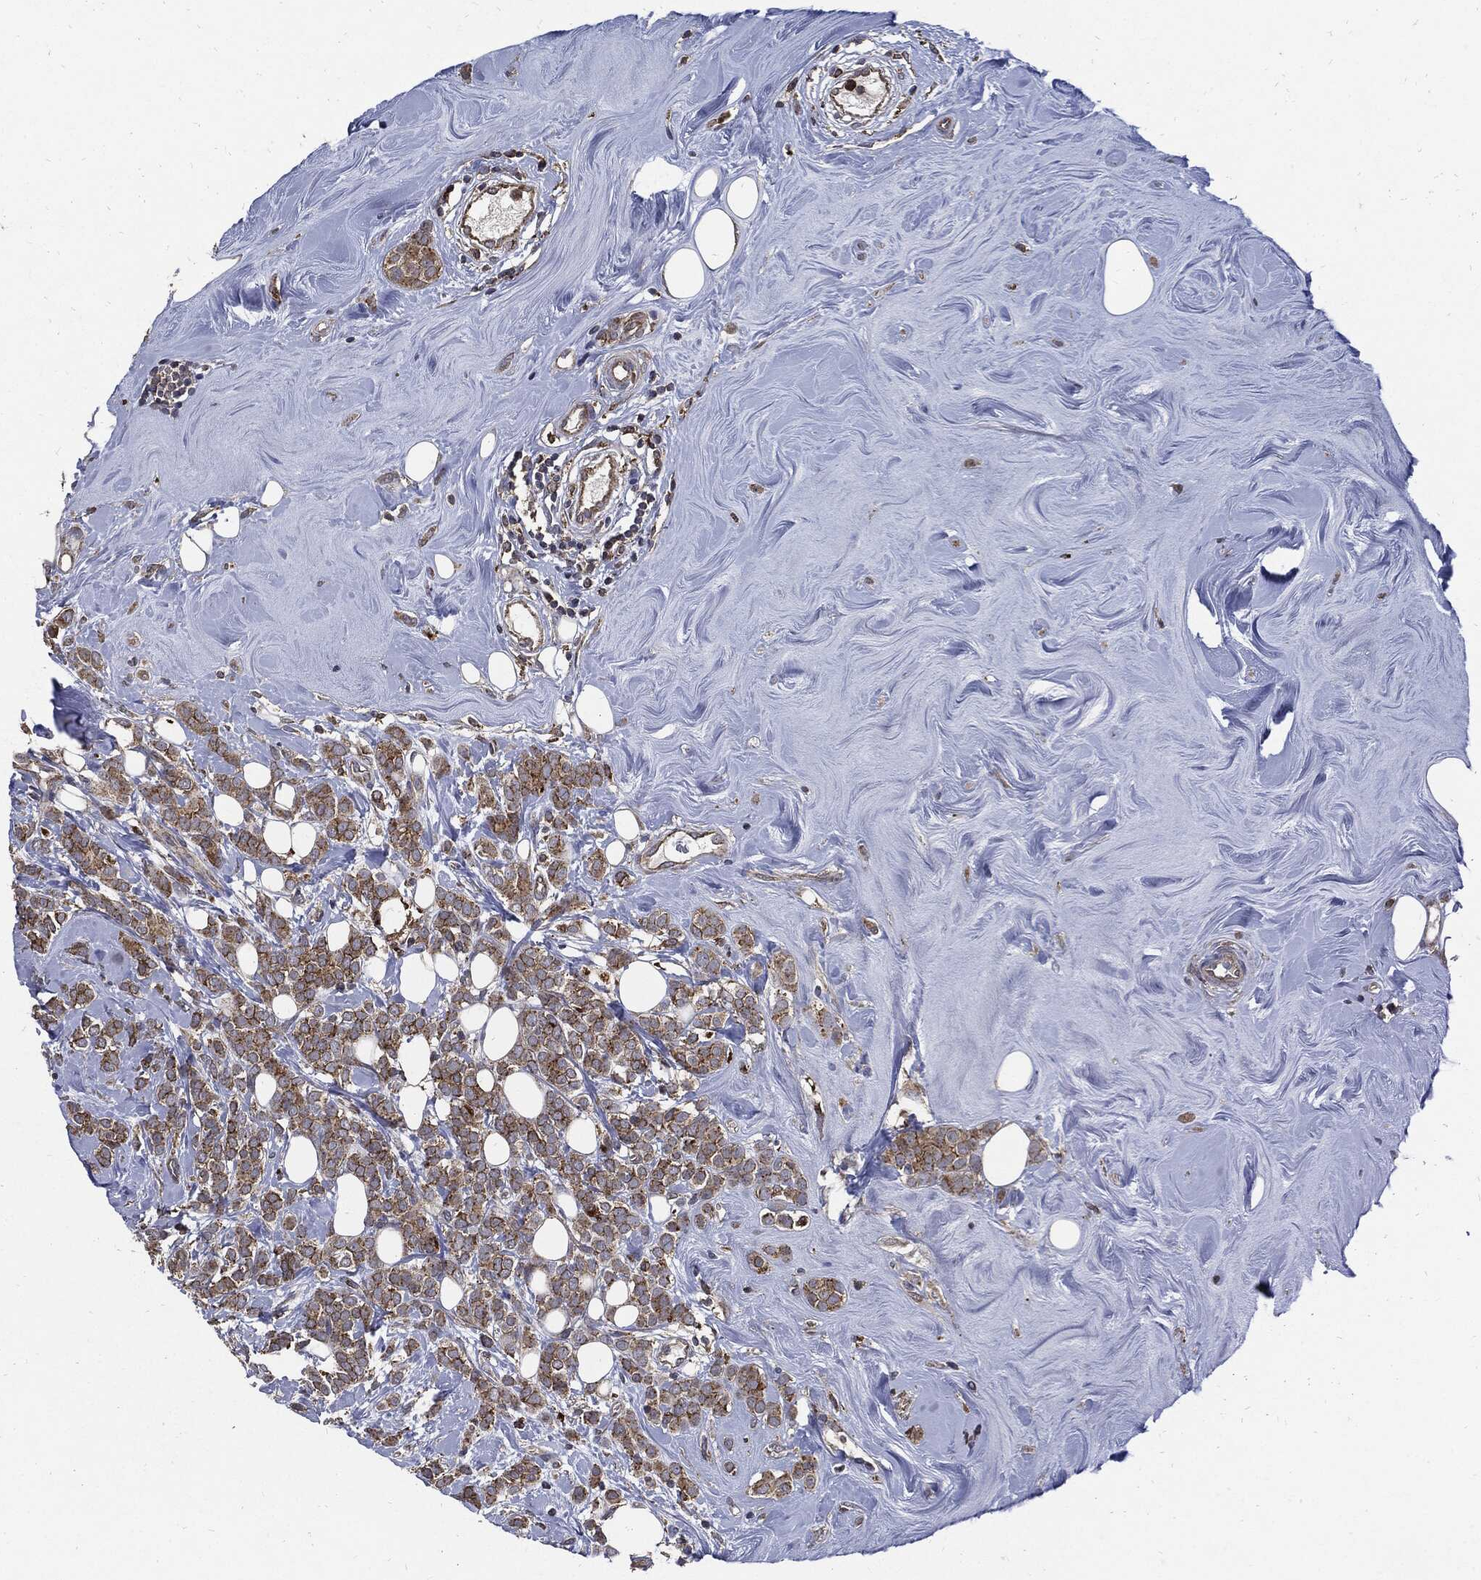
{"staining": {"intensity": "moderate", "quantity": ">75%", "location": "cytoplasmic/membranous"}, "tissue": "breast cancer", "cell_type": "Tumor cells", "image_type": "cancer", "snomed": [{"axis": "morphology", "description": "Lobular carcinoma"}, {"axis": "topography", "description": "Breast"}], "caption": "Immunohistochemical staining of human breast cancer (lobular carcinoma) shows medium levels of moderate cytoplasmic/membranous positivity in about >75% of tumor cells.", "gene": "SLC31A2", "patient": {"sex": "female", "age": 49}}